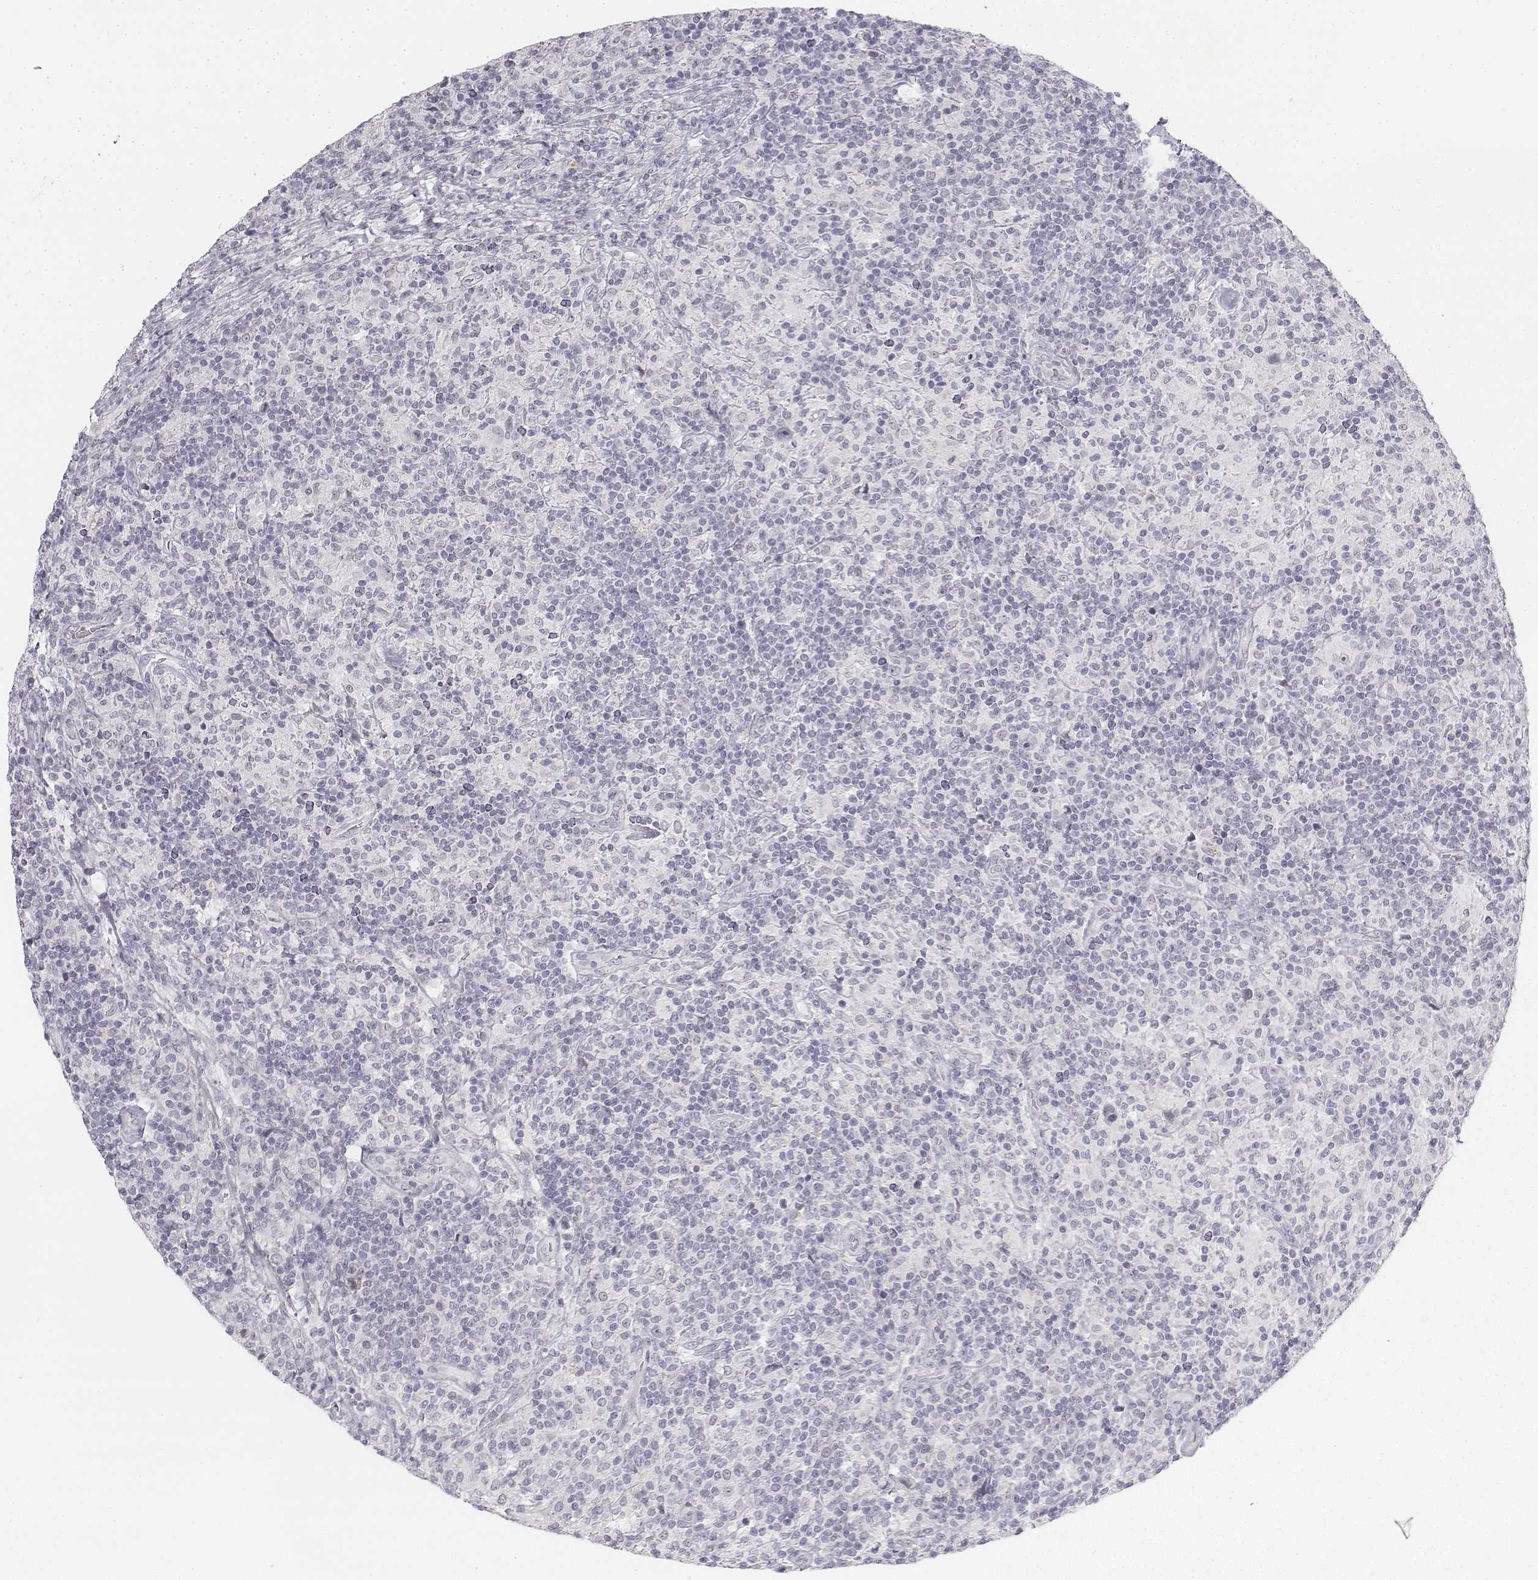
{"staining": {"intensity": "negative", "quantity": "none", "location": "none"}, "tissue": "lymphoma", "cell_type": "Tumor cells", "image_type": "cancer", "snomed": [{"axis": "morphology", "description": "Hodgkin's disease, NOS"}, {"axis": "topography", "description": "Lymph node"}], "caption": "A high-resolution image shows IHC staining of Hodgkin's disease, which shows no significant staining in tumor cells. (DAB immunohistochemistry visualized using brightfield microscopy, high magnification).", "gene": "KRT84", "patient": {"sex": "male", "age": 70}}